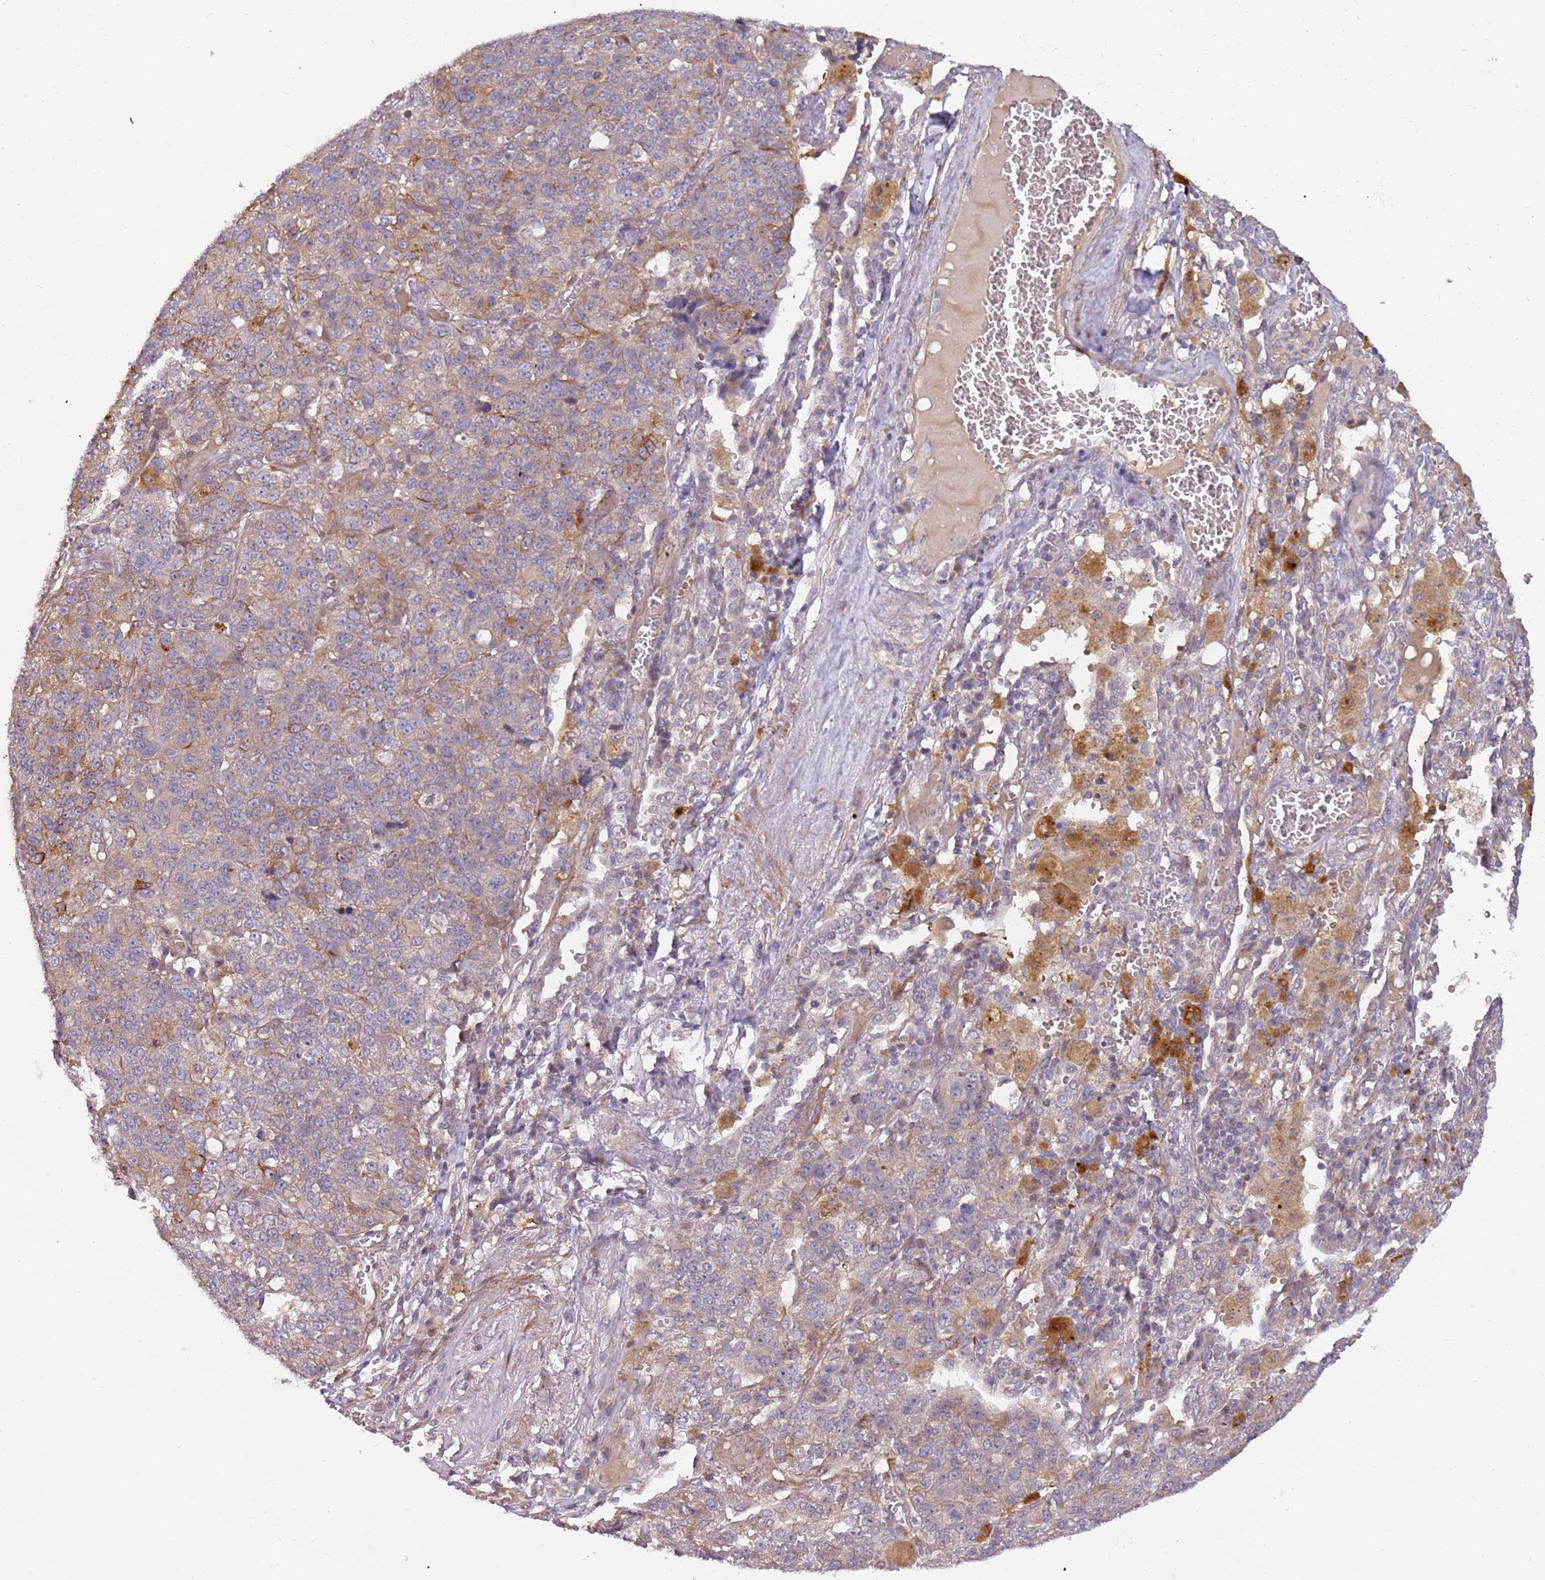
{"staining": {"intensity": "moderate", "quantity": "25%-75%", "location": "cytoplasmic/membranous"}, "tissue": "lung cancer", "cell_type": "Tumor cells", "image_type": "cancer", "snomed": [{"axis": "morphology", "description": "Adenocarcinoma, NOS"}, {"axis": "topography", "description": "Lung"}], "caption": "Brown immunohistochemical staining in adenocarcinoma (lung) exhibits moderate cytoplasmic/membranous positivity in about 25%-75% of tumor cells. The staining was performed using DAB (3,3'-diaminobenzidine) to visualize the protein expression in brown, while the nuclei were stained in blue with hematoxylin (Magnification: 20x).", "gene": "TRAPPC6B", "patient": {"sex": "male", "age": 49}}